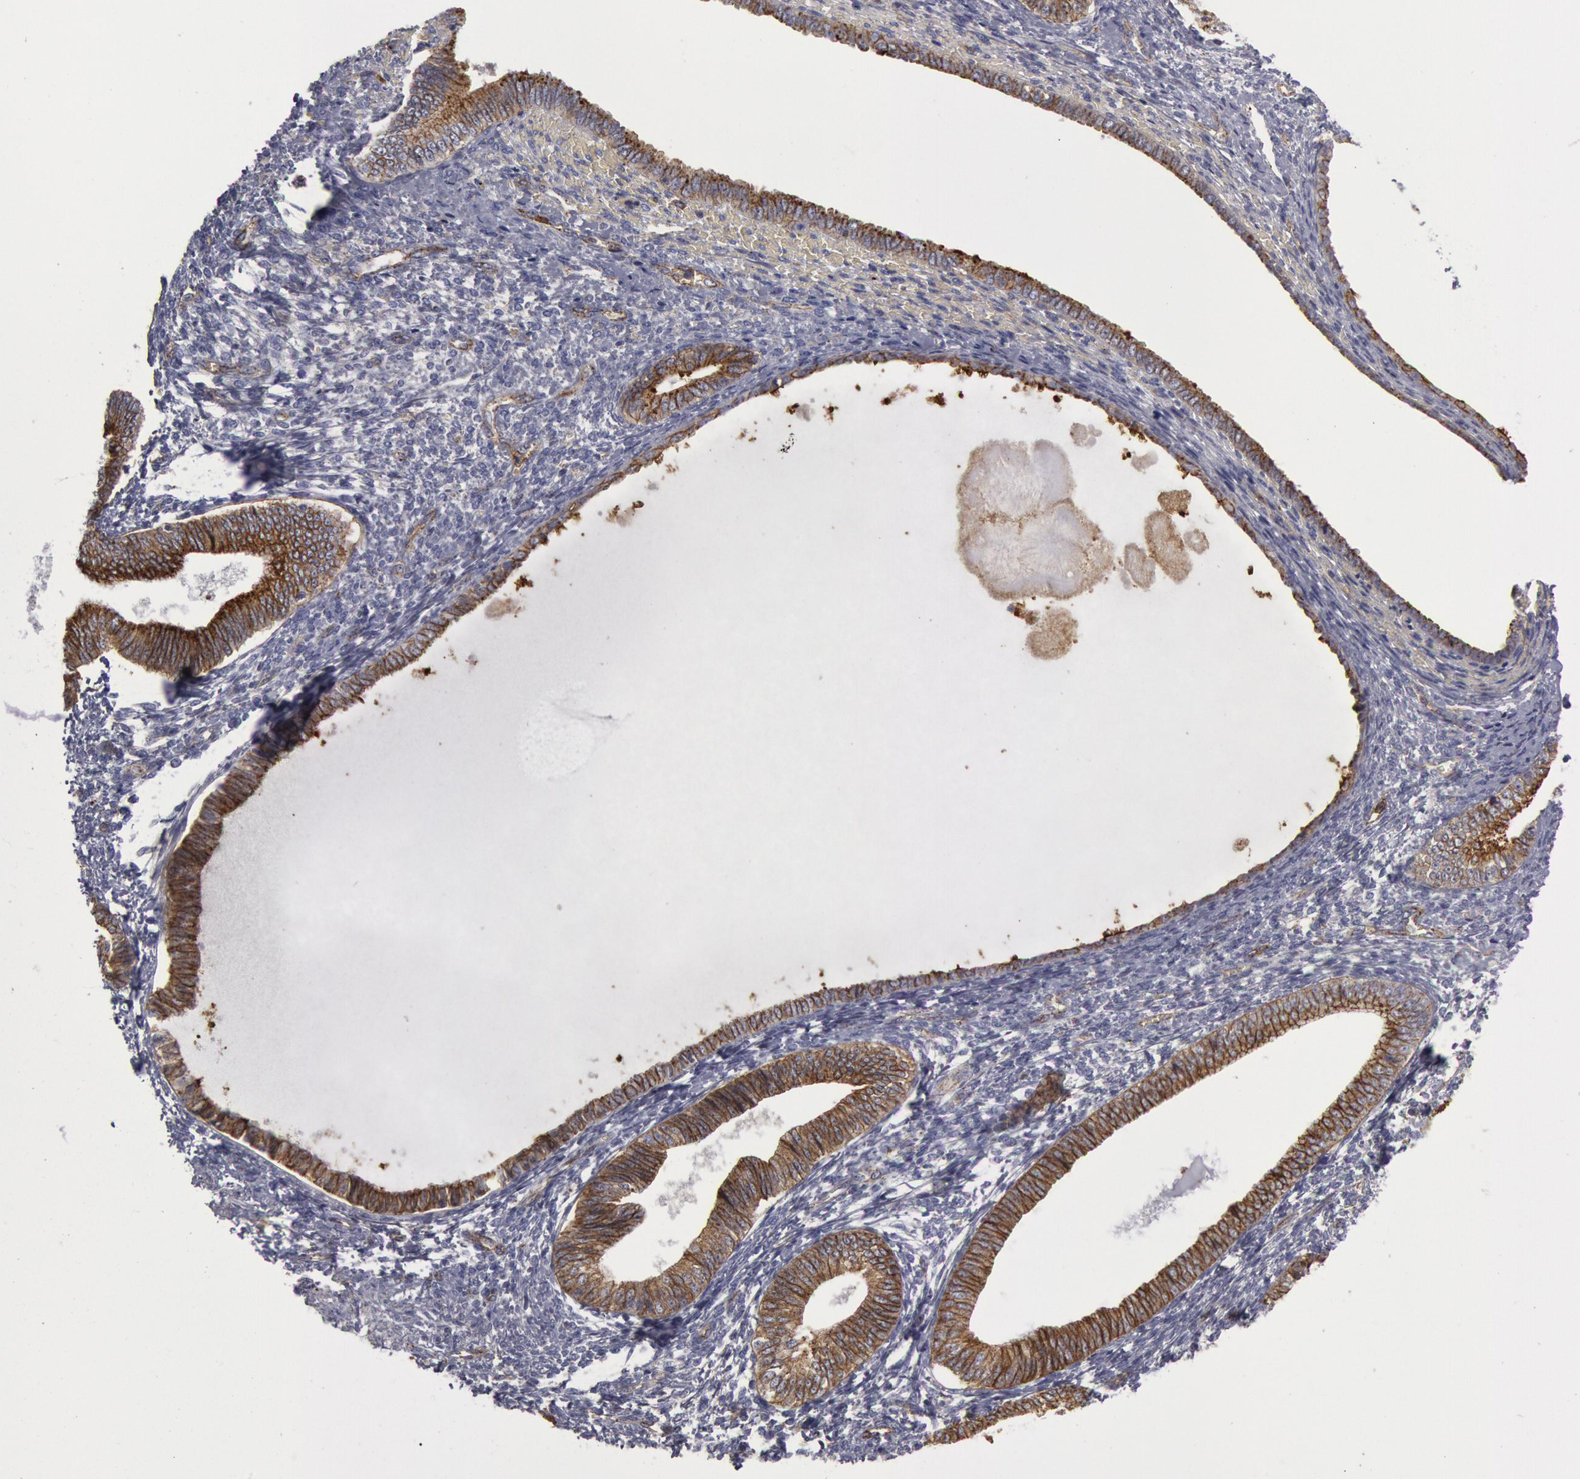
{"staining": {"intensity": "negative", "quantity": "none", "location": "none"}, "tissue": "endometrium", "cell_type": "Cells in endometrial stroma", "image_type": "normal", "snomed": [{"axis": "morphology", "description": "Normal tissue, NOS"}, {"axis": "topography", "description": "Endometrium"}], "caption": "Micrograph shows no protein staining in cells in endometrial stroma of benign endometrium.", "gene": "FLOT1", "patient": {"sex": "female", "age": 82}}